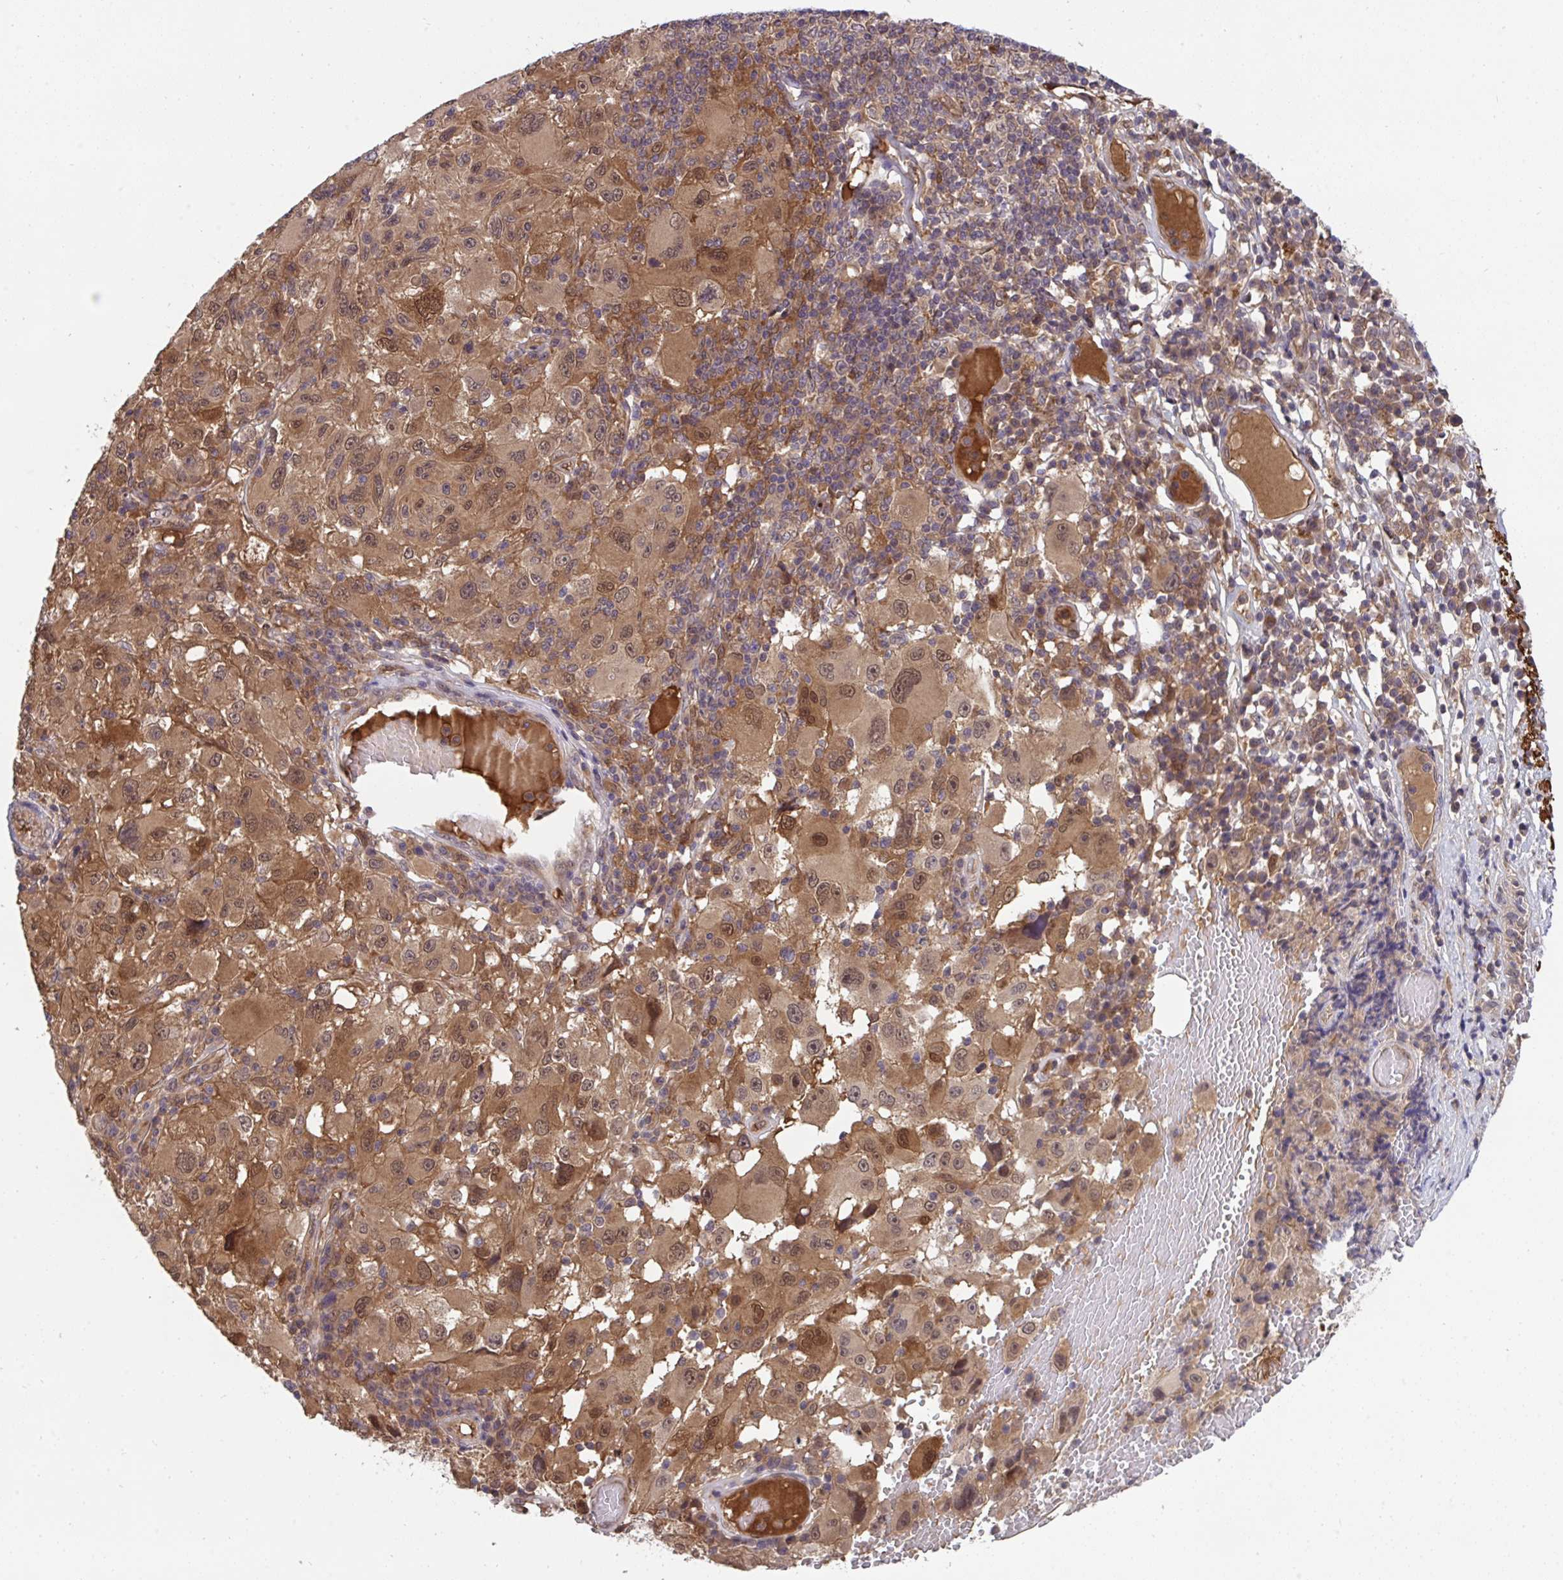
{"staining": {"intensity": "moderate", "quantity": ">75%", "location": "cytoplasmic/membranous,nuclear"}, "tissue": "melanoma", "cell_type": "Tumor cells", "image_type": "cancer", "snomed": [{"axis": "morphology", "description": "Malignant melanoma, NOS"}, {"axis": "topography", "description": "Skin"}], "caption": "Immunohistochemical staining of melanoma reveals moderate cytoplasmic/membranous and nuclear protein positivity in approximately >75% of tumor cells.", "gene": "TIGAR", "patient": {"sex": "female", "age": 71}}